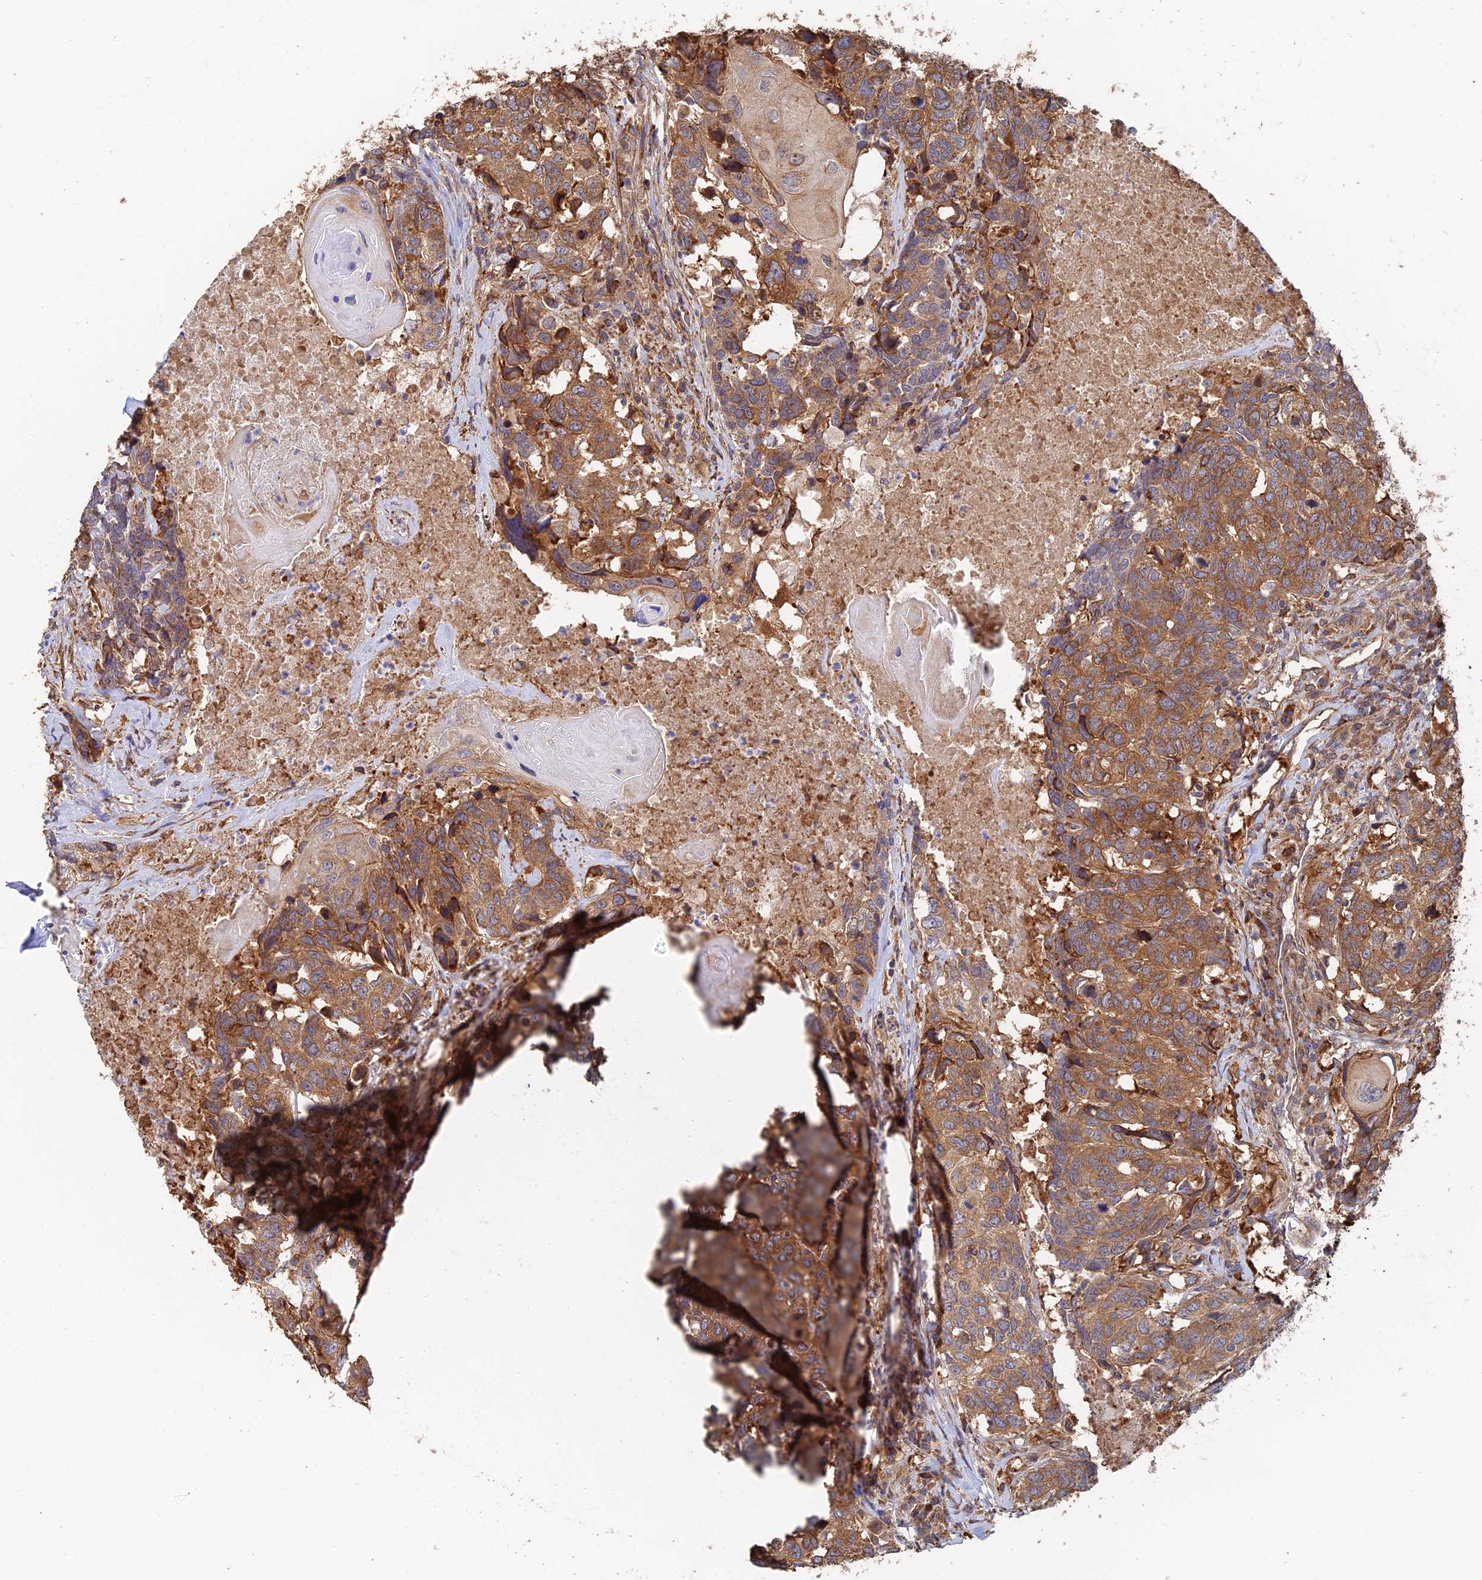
{"staining": {"intensity": "moderate", "quantity": ">75%", "location": "cytoplasmic/membranous"}, "tissue": "head and neck cancer", "cell_type": "Tumor cells", "image_type": "cancer", "snomed": [{"axis": "morphology", "description": "Squamous cell carcinoma, NOS"}, {"axis": "topography", "description": "Head-Neck"}], "caption": "The immunohistochemical stain shows moderate cytoplasmic/membranous positivity in tumor cells of head and neck squamous cell carcinoma tissue.", "gene": "WBP11", "patient": {"sex": "male", "age": 66}}